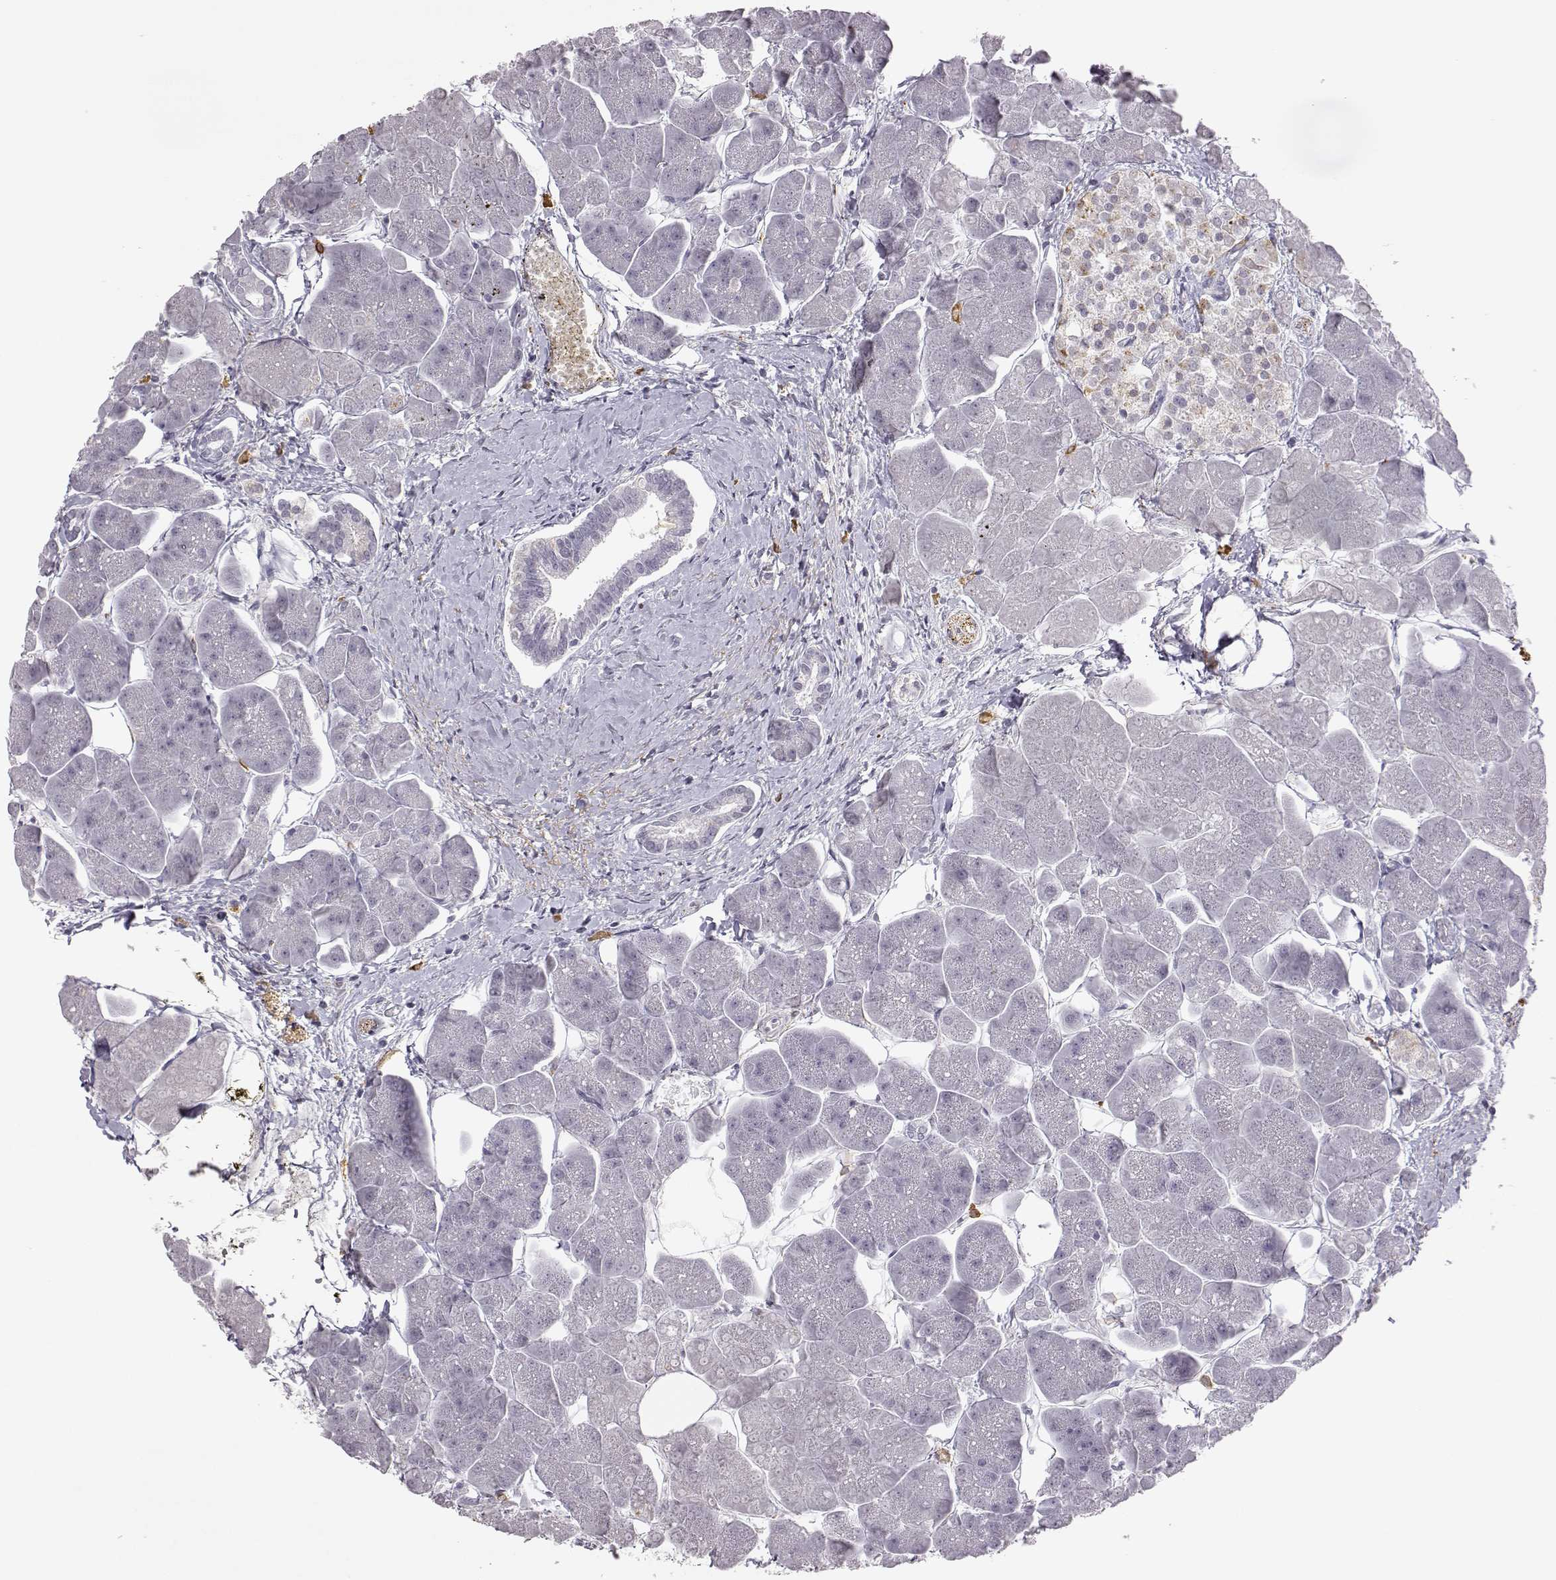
{"staining": {"intensity": "negative", "quantity": "none", "location": "none"}, "tissue": "pancreas", "cell_type": "Exocrine glandular cells", "image_type": "normal", "snomed": [{"axis": "morphology", "description": "Normal tissue, NOS"}, {"axis": "topography", "description": "Adipose tissue"}, {"axis": "topography", "description": "Pancreas"}, {"axis": "topography", "description": "Peripheral nerve tissue"}], "caption": "Exocrine glandular cells show no significant staining in normal pancreas. (DAB (3,3'-diaminobenzidine) immunohistochemistry visualized using brightfield microscopy, high magnification).", "gene": "VGF", "patient": {"sex": "female", "age": 58}}